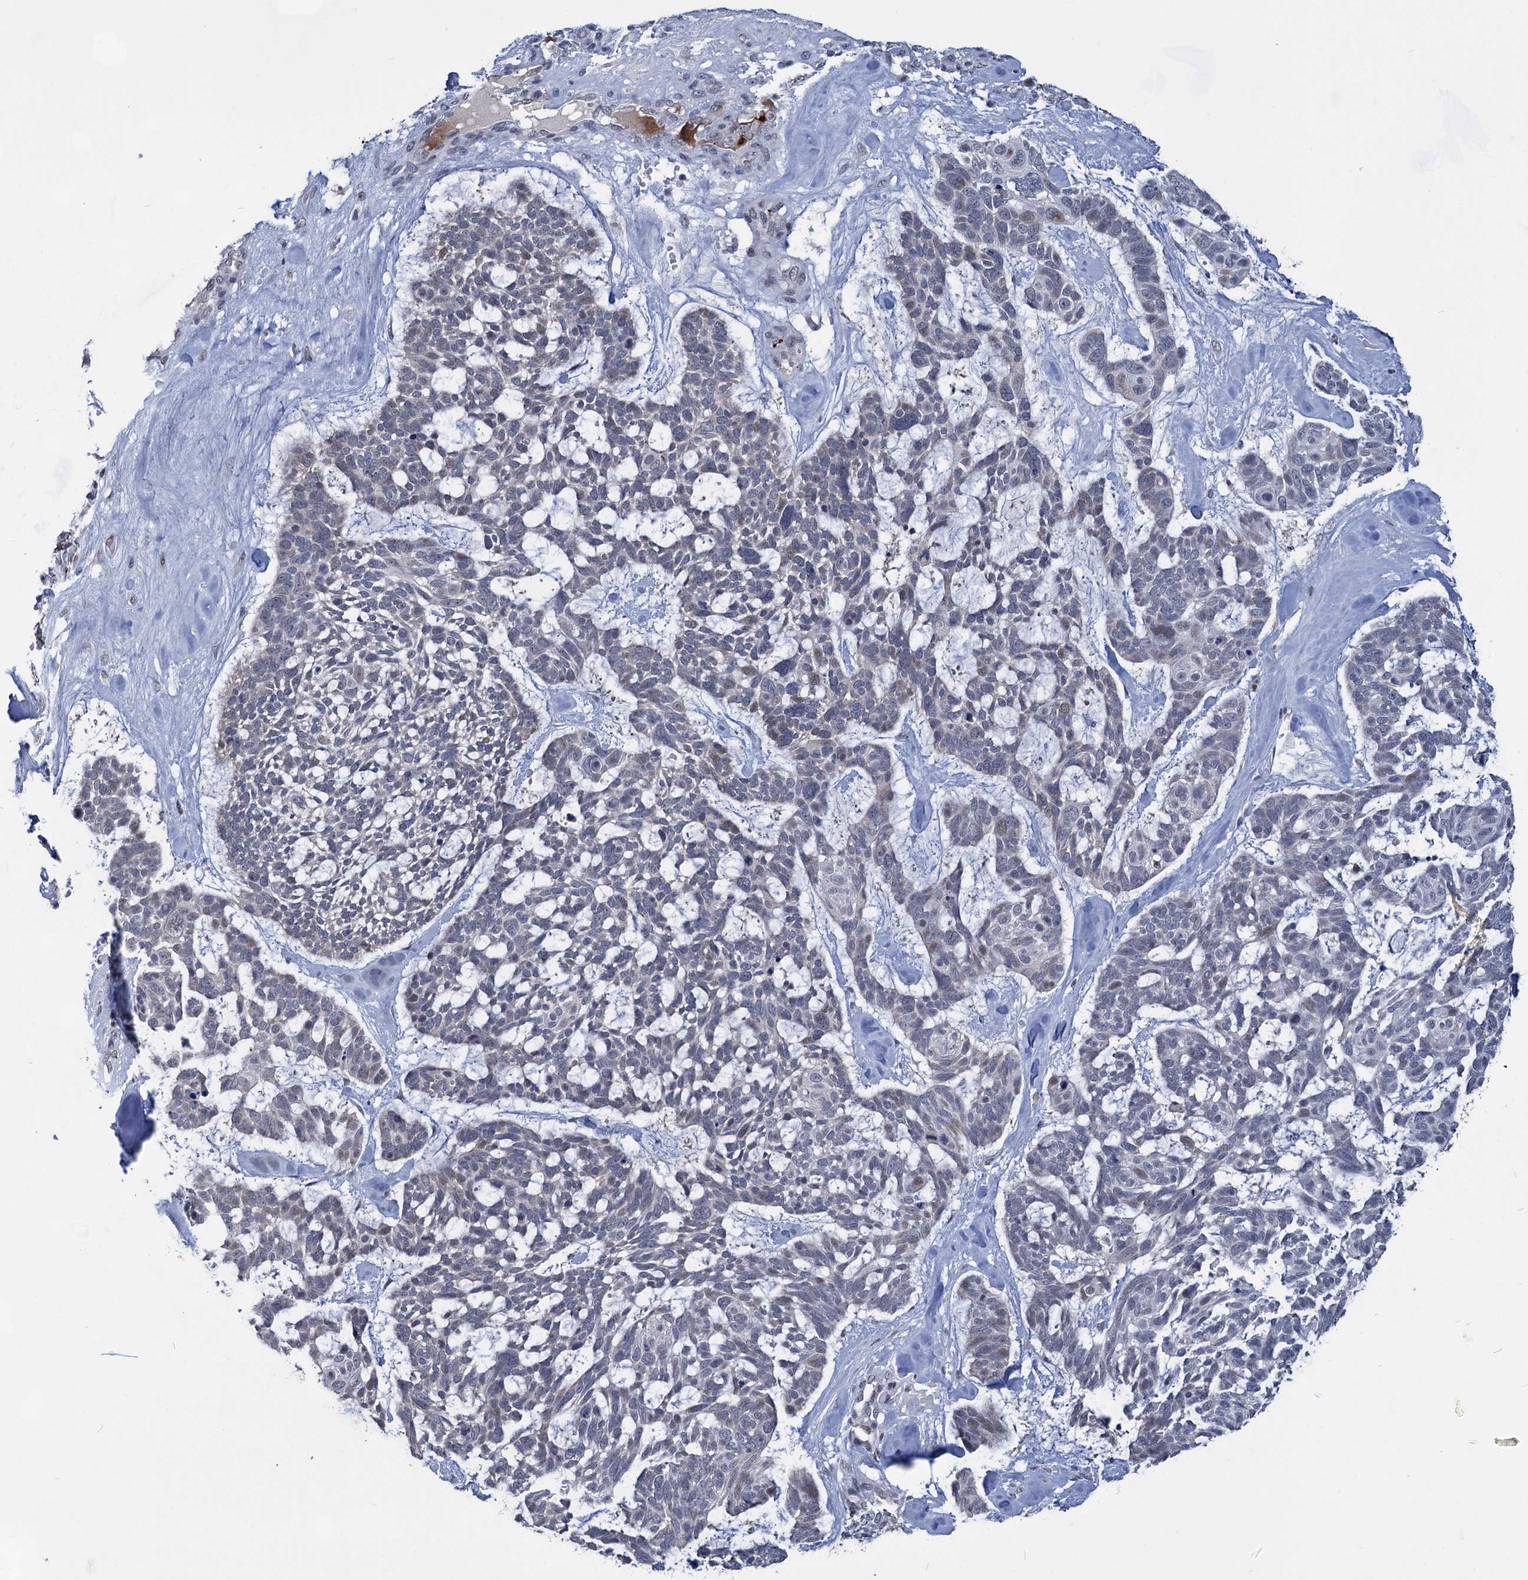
{"staining": {"intensity": "negative", "quantity": "none", "location": "none"}, "tissue": "skin cancer", "cell_type": "Tumor cells", "image_type": "cancer", "snomed": [{"axis": "morphology", "description": "Basal cell carcinoma"}, {"axis": "topography", "description": "Skin"}], "caption": "IHC of human skin cancer demonstrates no staining in tumor cells. The staining was performed using DAB (3,3'-diaminobenzidine) to visualize the protein expression in brown, while the nuclei were stained in blue with hematoxylin (Magnification: 20x).", "gene": "MON2", "patient": {"sex": "male", "age": 88}}